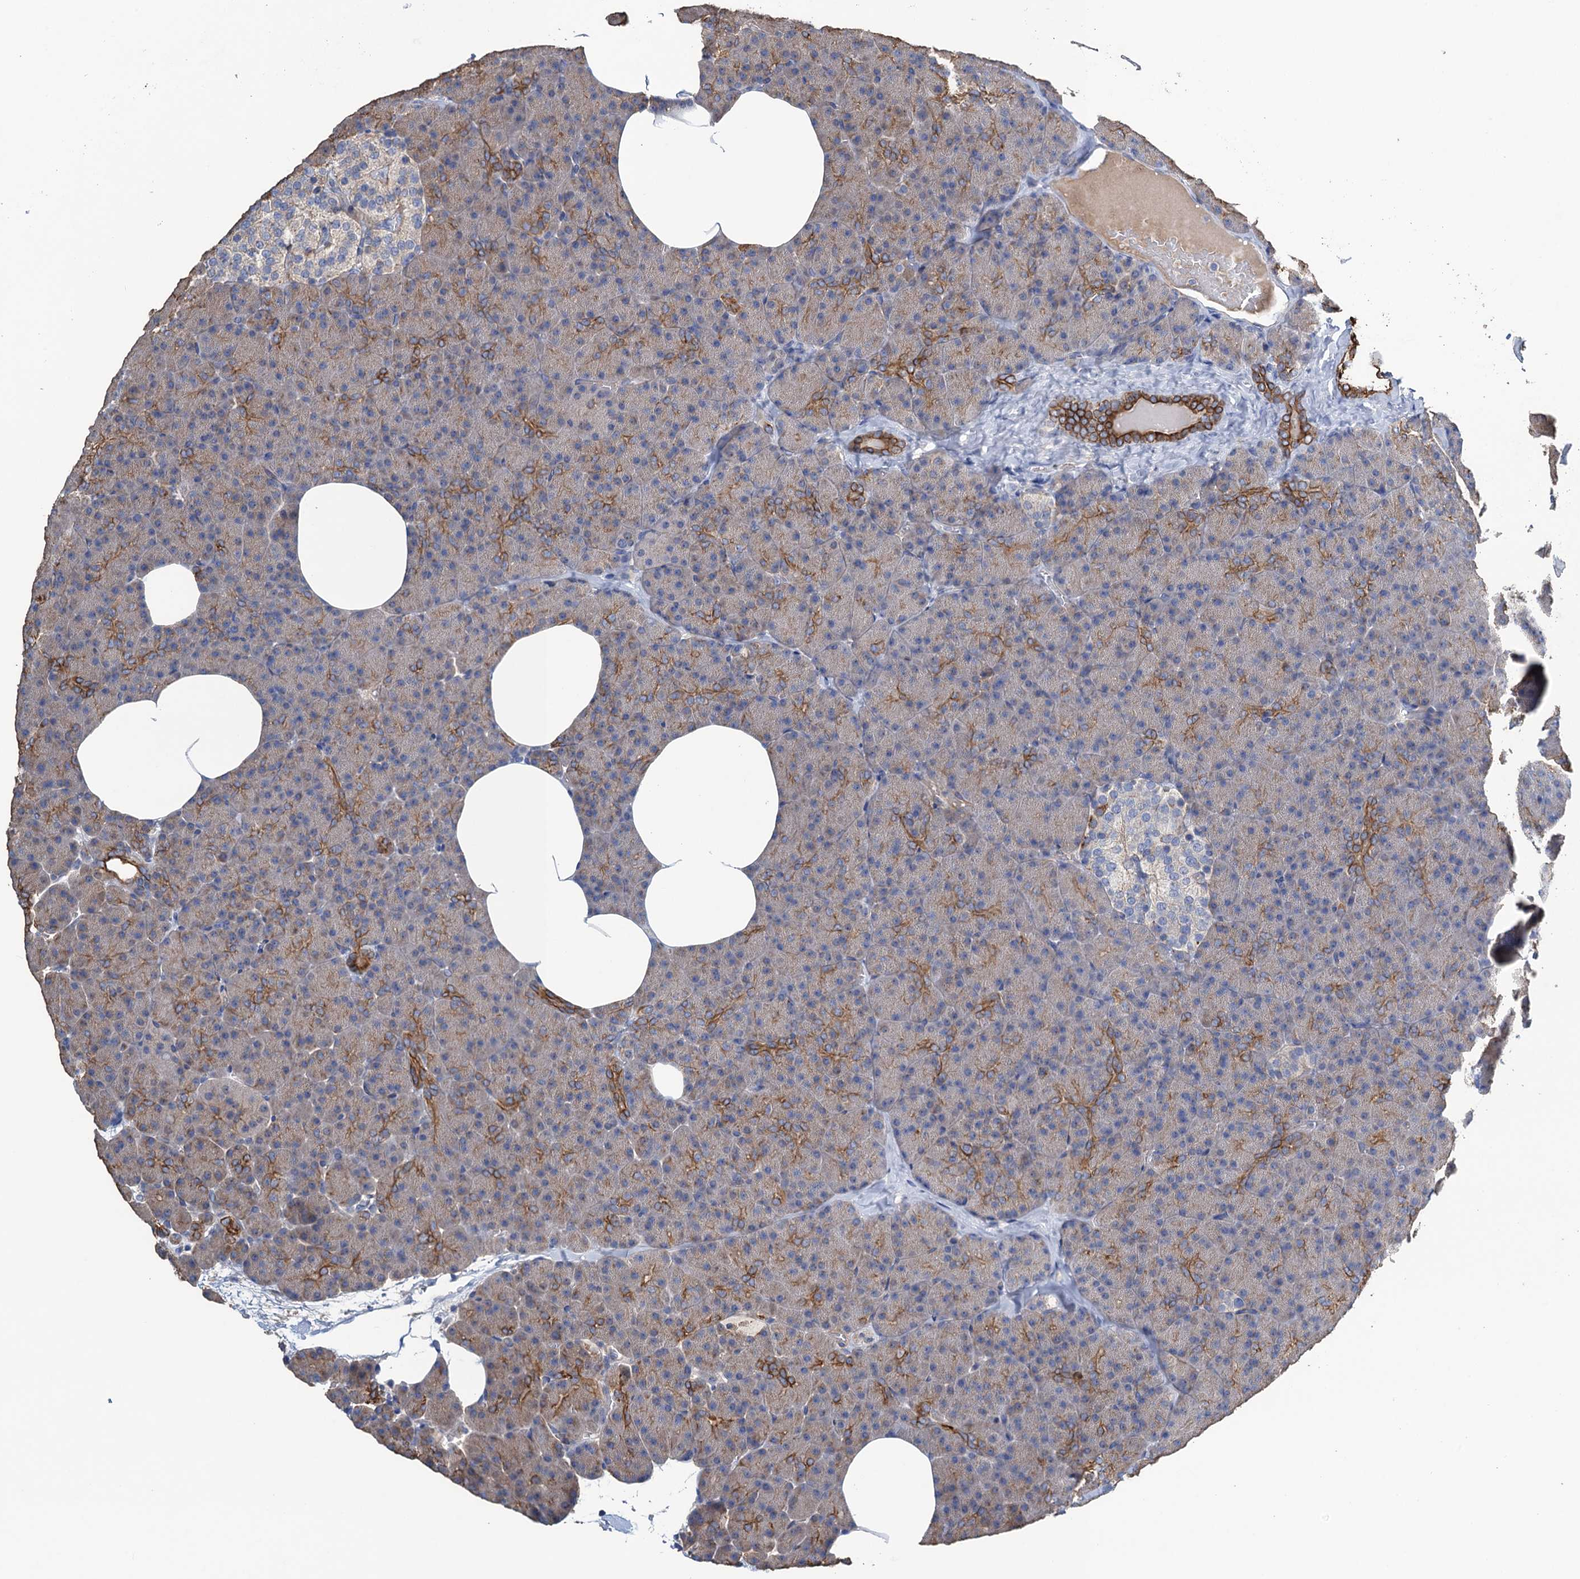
{"staining": {"intensity": "strong", "quantity": "<25%", "location": "cytoplasmic/membranous"}, "tissue": "pancreas", "cell_type": "Exocrine glandular cells", "image_type": "normal", "snomed": [{"axis": "morphology", "description": "Normal tissue, NOS"}, {"axis": "morphology", "description": "Carcinoid, malignant, NOS"}, {"axis": "topography", "description": "Pancreas"}], "caption": "A micrograph showing strong cytoplasmic/membranous positivity in approximately <25% of exocrine glandular cells in normal pancreas, as visualized by brown immunohistochemical staining.", "gene": "SMCO3", "patient": {"sex": "female", "age": 35}}